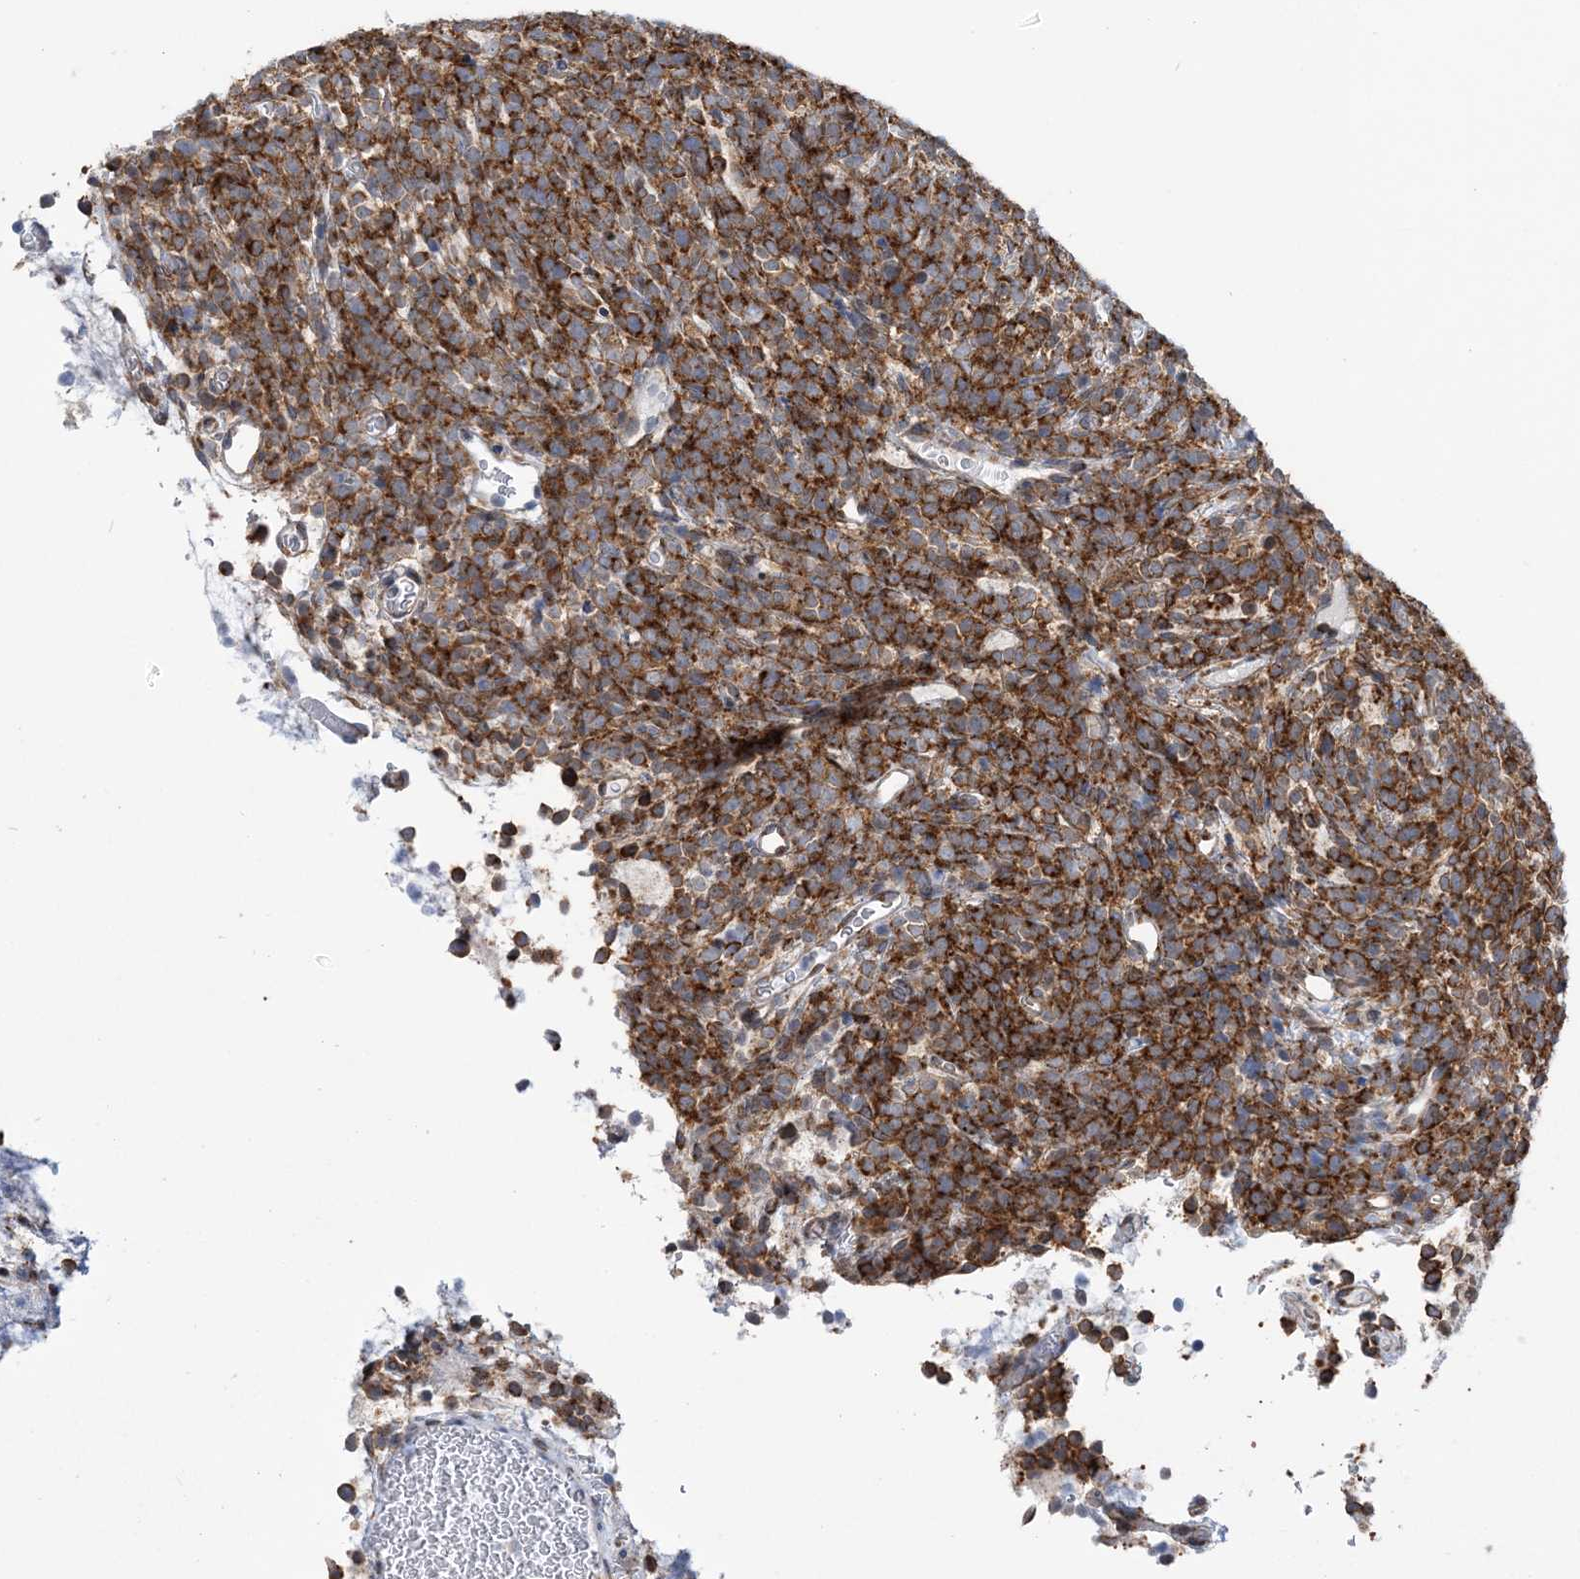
{"staining": {"intensity": "strong", "quantity": ">75%", "location": "cytoplasmic/membranous"}, "tissue": "glioma", "cell_type": "Tumor cells", "image_type": "cancer", "snomed": [{"axis": "morphology", "description": "Glioma, malignant, Low grade"}, {"axis": "topography", "description": "Brain"}], "caption": "The histopathology image demonstrates staining of malignant glioma (low-grade), revealing strong cytoplasmic/membranous protein staining (brown color) within tumor cells.", "gene": "PHF1", "patient": {"sex": "female", "age": 1}}